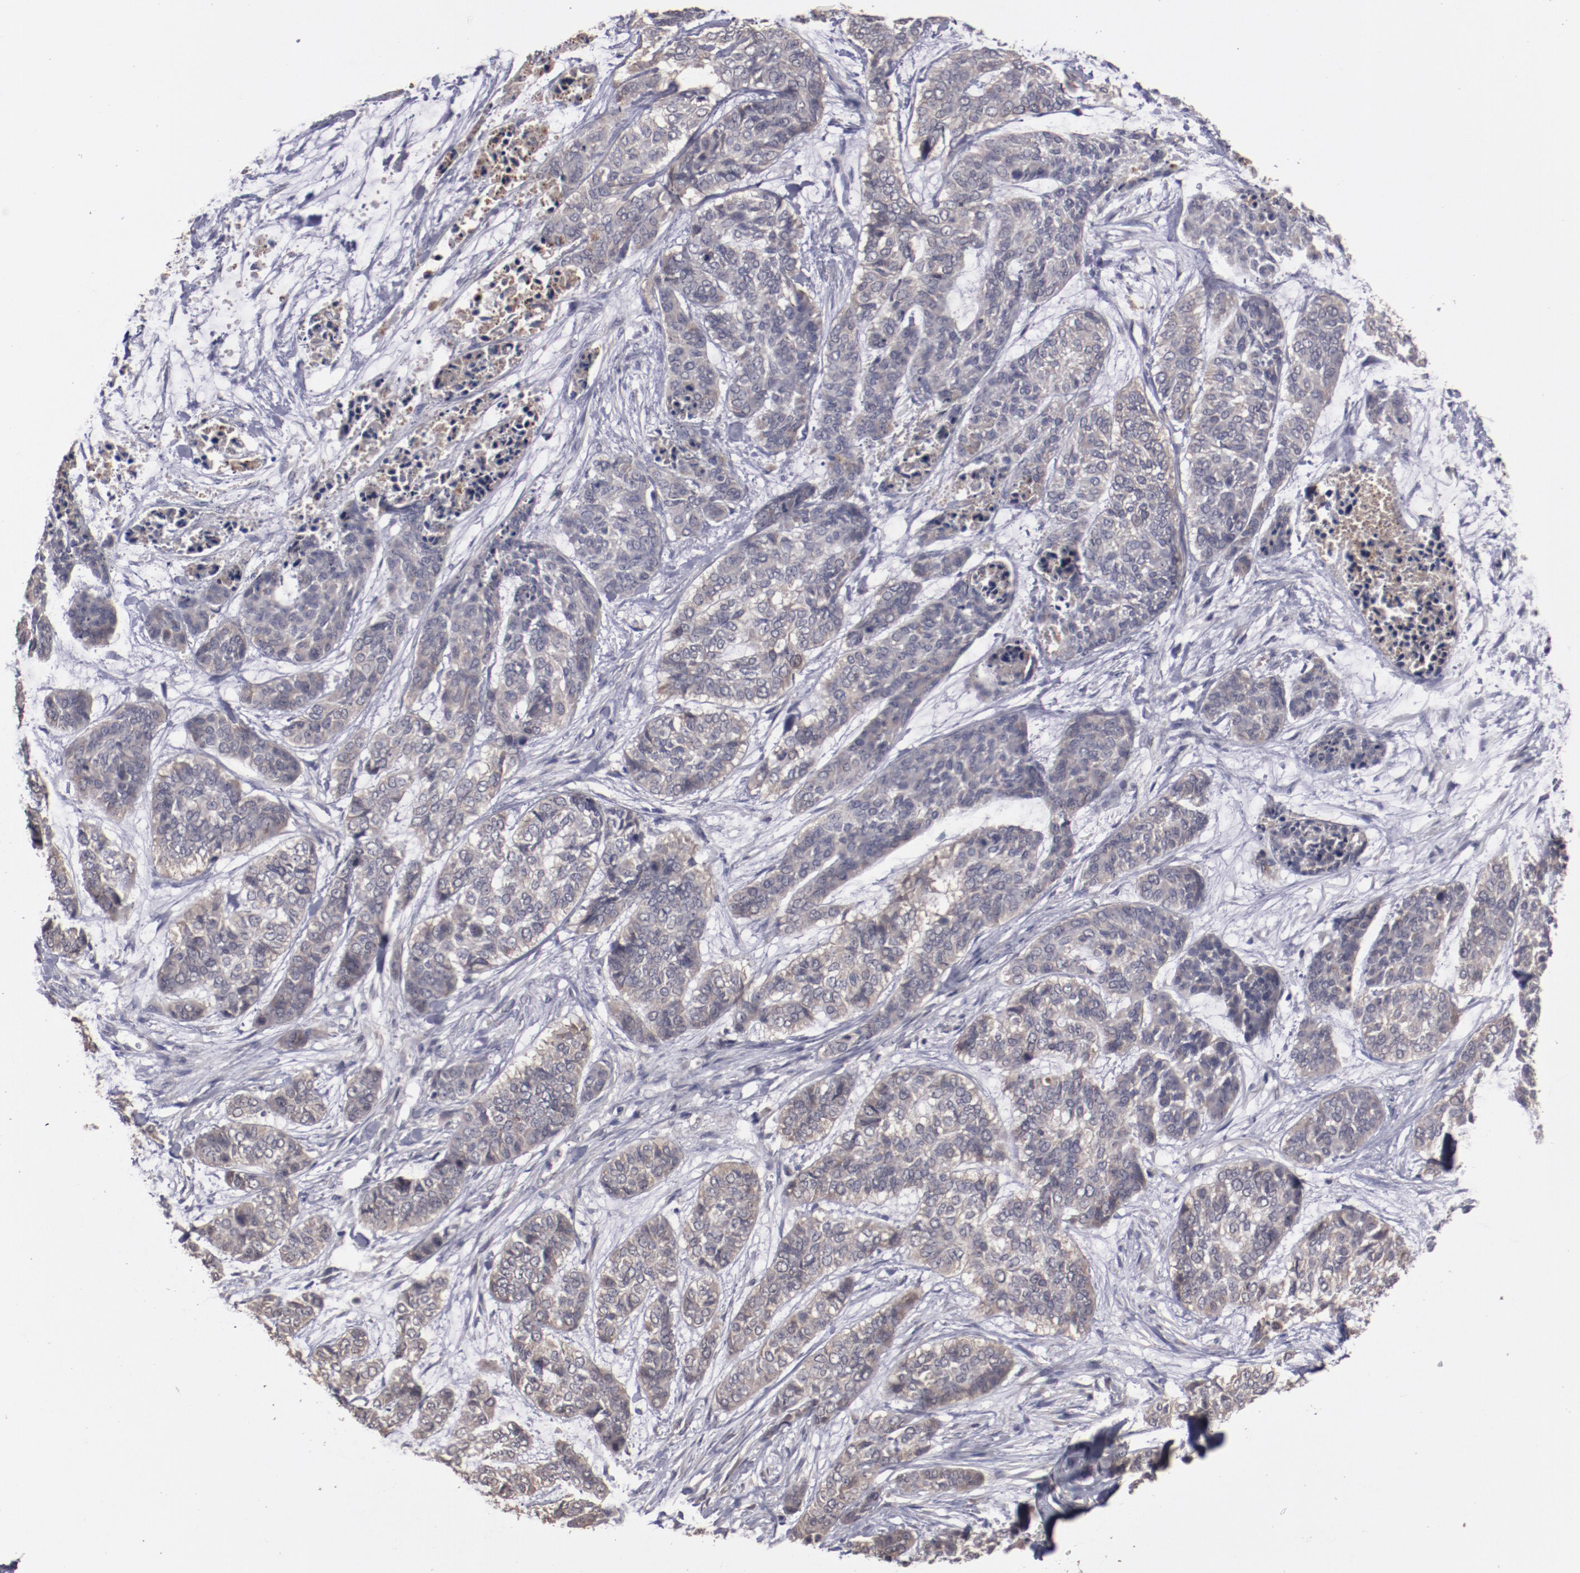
{"staining": {"intensity": "weak", "quantity": "25%-75%", "location": "cytoplasmic/membranous"}, "tissue": "skin cancer", "cell_type": "Tumor cells", "image_type": "cancer", "snomed": [{"axis": "morphology", "description": "Basal cell carcinoma"}, {"axis": "topography", "description": "Skin"}], "caption": "Tumor cells demonstrate weak cytoplasmic/membranous expression in about 25%-75% of cells in skin cancer.", "gene": "LRRC75B", "patient": {"sex": "female", "age": 64}}